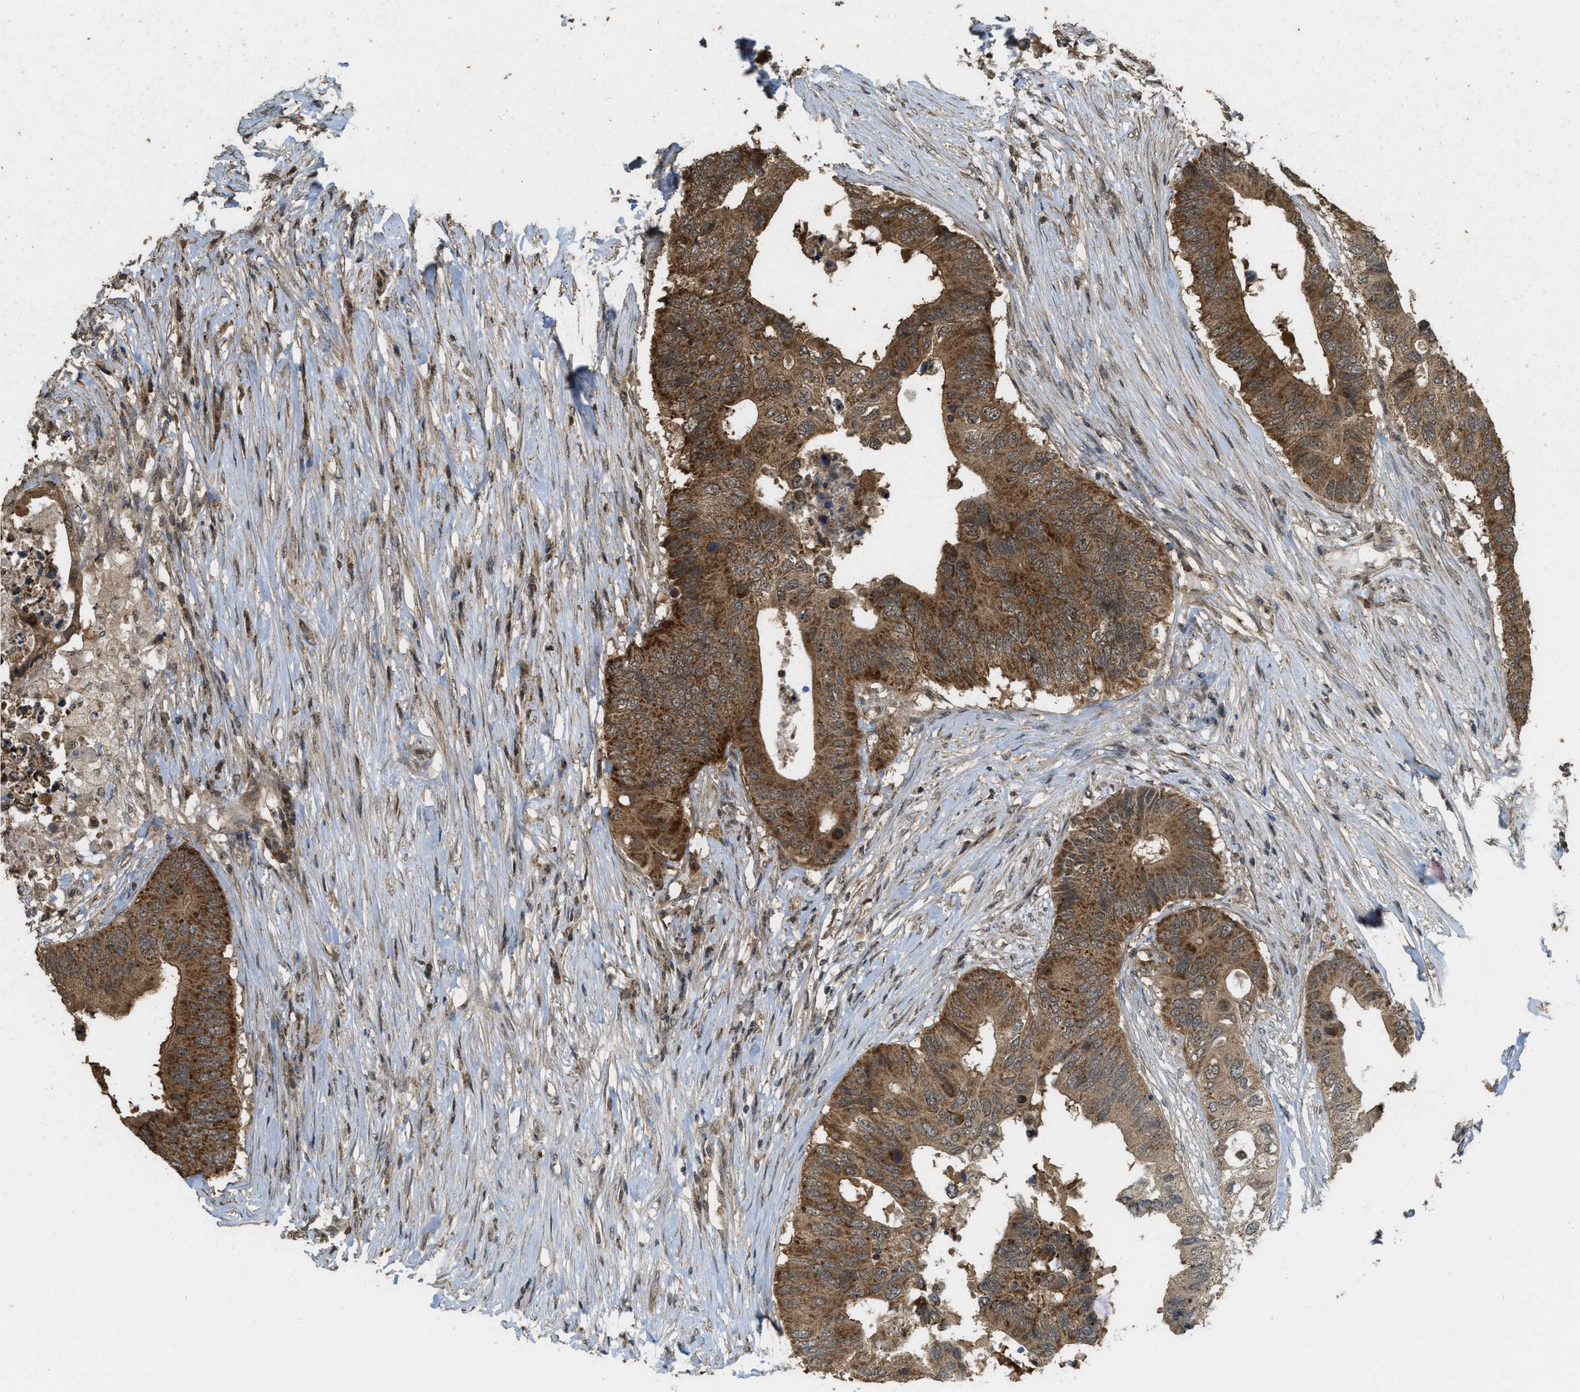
{"staining": {"intensity": "moderate", "quantity": ">75%", "location": "cytoplasmic/membranous"}, "tissue": "colorectal cancer", "cell_type": "Tumor cells", "image_type": "cancer", "snomed": [{"axis": "morphology", "description": "Adenocarcinoma, NOS"}, {"axis": "topography", "description": "Colon"}], "caption": "This micrograph displays colorectal cancer (adenocarcinoma) stained with IHC to label a protein in brown. The cytoplasmic/membranous of tumor cells show moderate positivity for the protein. Nuclei are counter-stained blue.", "gene": "CTPS1", "patient": {"sex": "male", "age": 71}}